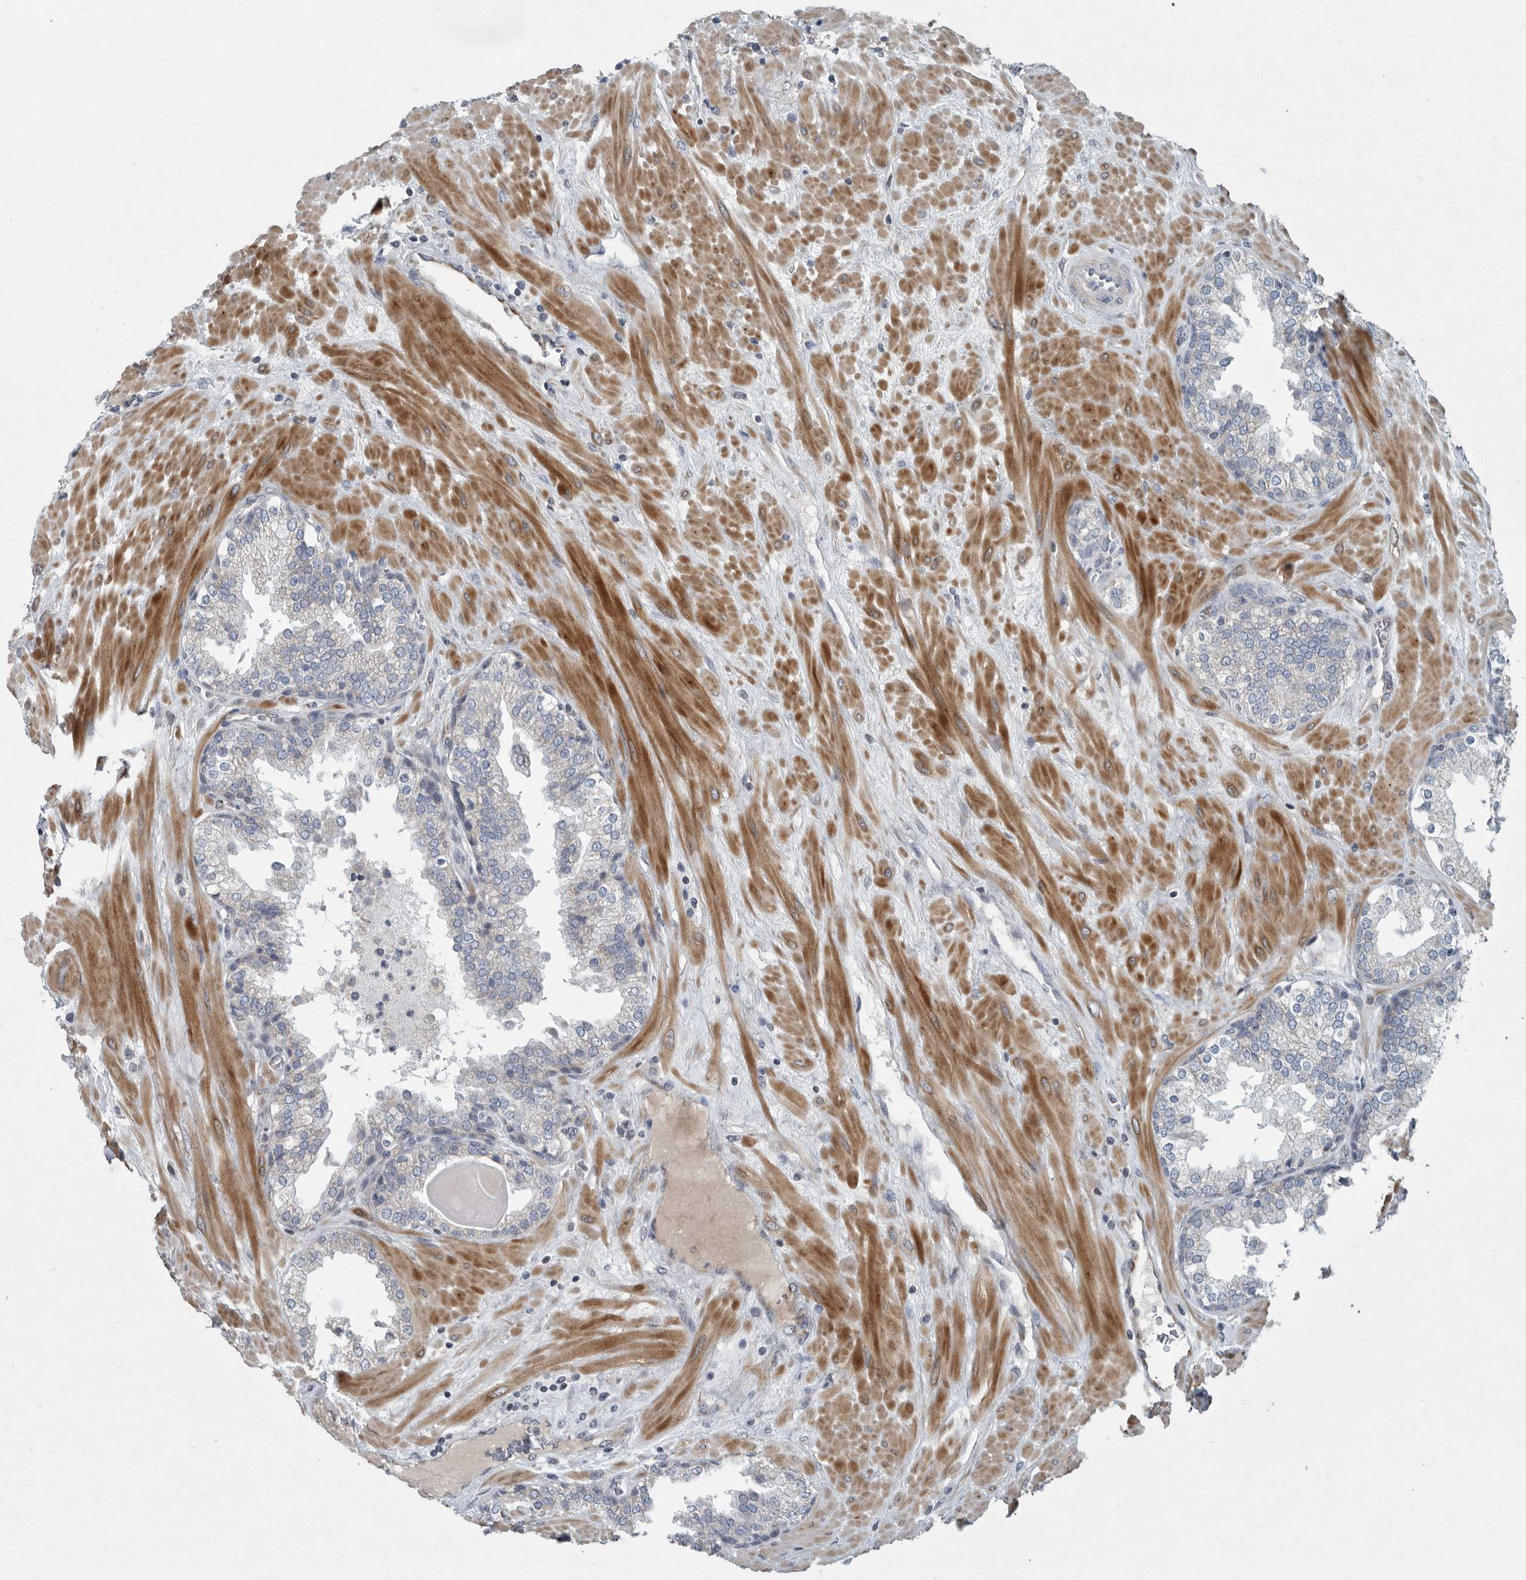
{"staining": {"intensity": "negative", "quantity": "none", "location": "none"}, "tissue": "prostate", "cell_type": "Glandular cells", "image_type": "normal", "snomed": [{"axis": "morphology", "description": "Normal tissue, NOS"}, {"axis": "topography", "description": "Prostate"}], "caption": "Immunohistochemical staining of benign prostate reveals no significant positivity in glandular cells.", "gene": "MPP3", "patient": {"sex": "male", "age": 51}}